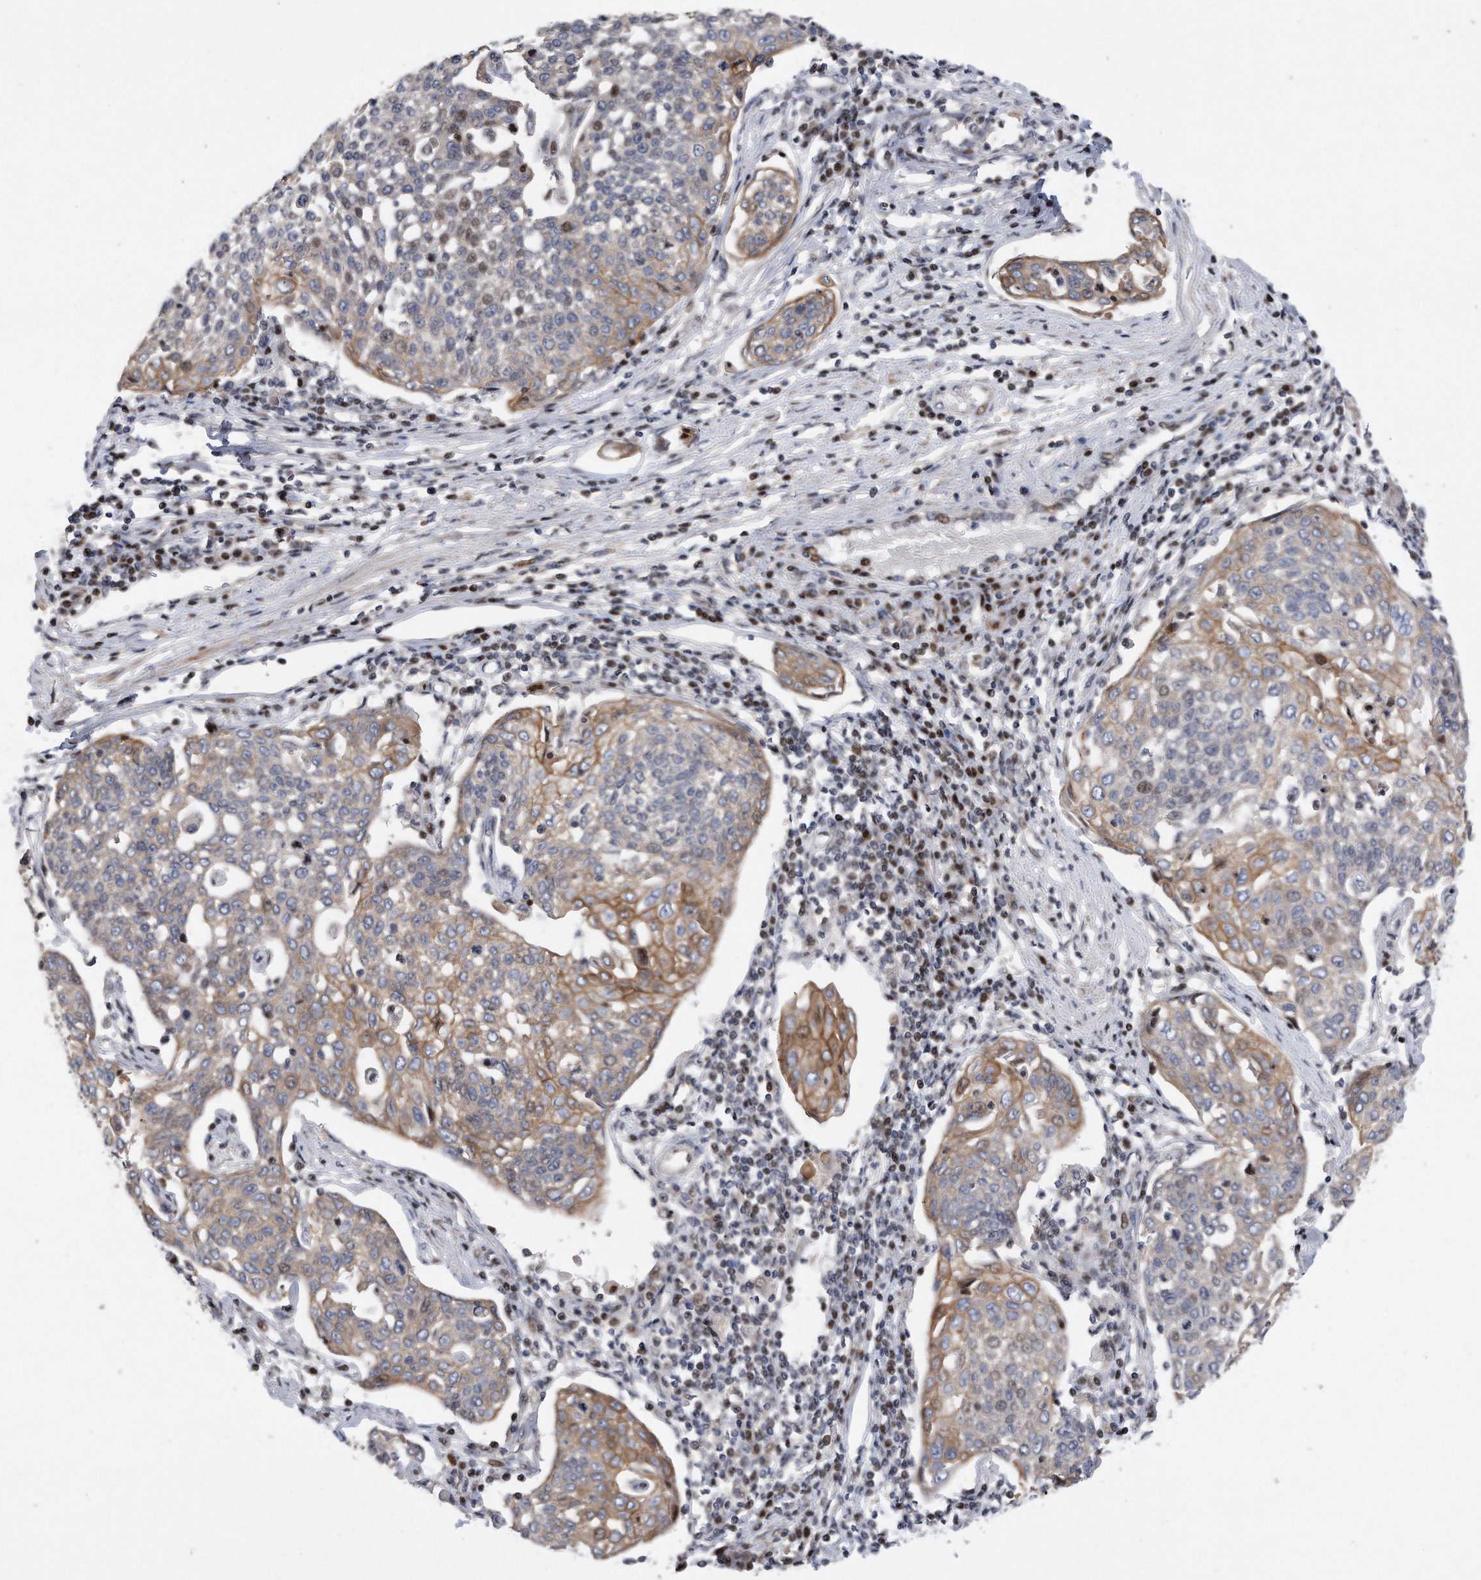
{"staining": {"intensity": "weak", "quantity": "25%-75%", "location": "cytoplasmic/membranous"}, "tissue": "cervical cancer", "cell_type": "Tumor cells", "image_type": "cancer", "snomed": [{"axis": "morphology", "description": "Squamous cell carcinoma, NOS"}, {"axis": "topography", "description": "Cervix"}], "caption": "Protein expression analysis of cervical cancer (squamous cell carcinoma) shows weak cytoplasmic/membranous positivity in approximately 25%-75% of tumor cells.", "gene": "CDH12", "patient": {"sex": "female", "age": 34}}